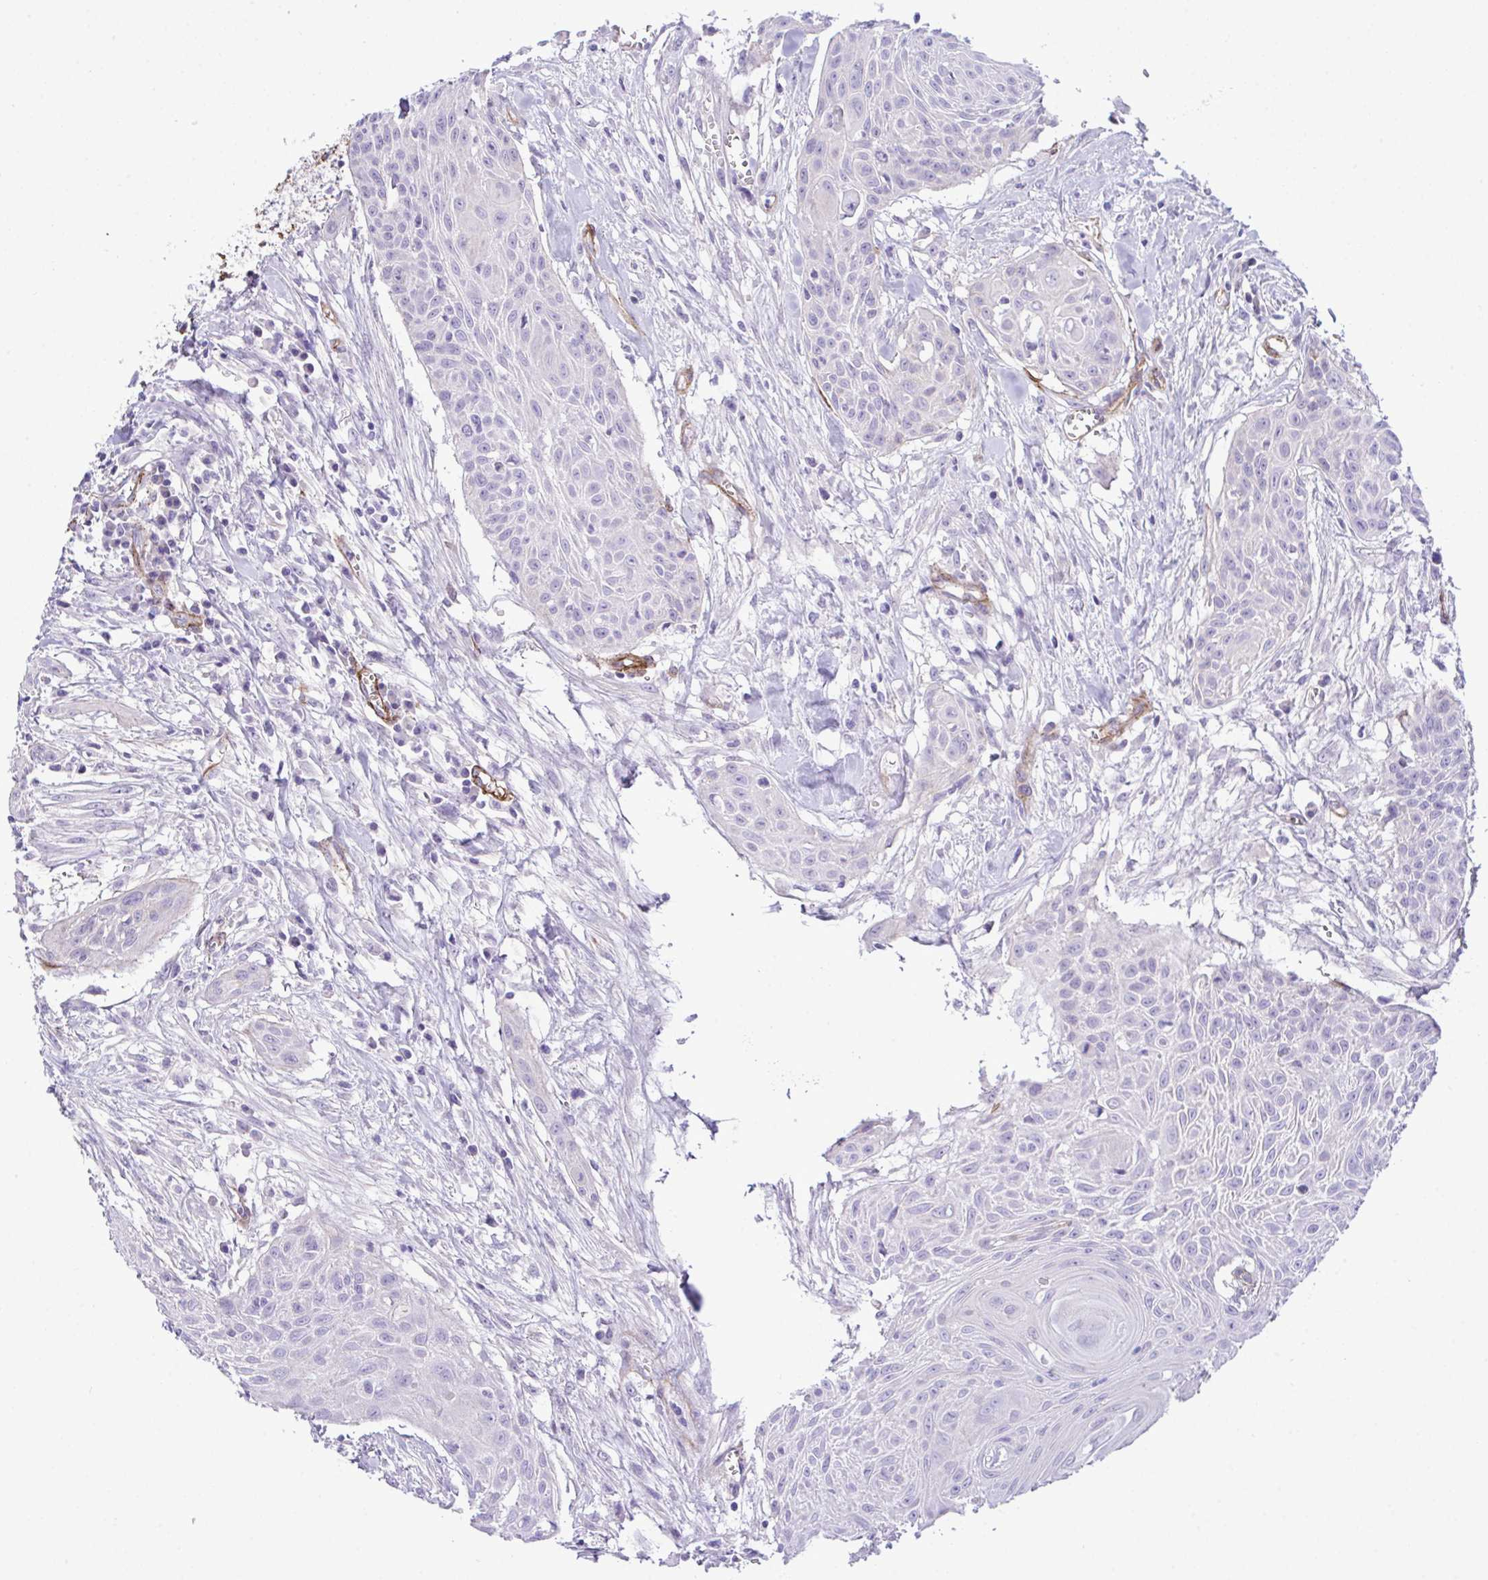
{"staining": {"intensity": "negative", "quantity": "none", "location": "none"}, "tissue": "head and neck cancer", "cell_type": "Tumor cells", "image_type": "cancer", "snomed": [{"axis": "morphology", "description": "Squamous cell carcinoma, NOS"}, {"axis": "topography", "description": "Lymph node"}, {"axis": "topography", "description": "Salivary gland"}, {"axis": "topography", "description": "Head-Neck"}], "caption": "Protein analysis of squamous cell carcinoma (head and neck) exhibits no significant positivity in tumor cells.", "gene": "SYNPO2L", "patient": {"sex": "female", "age": 74}}